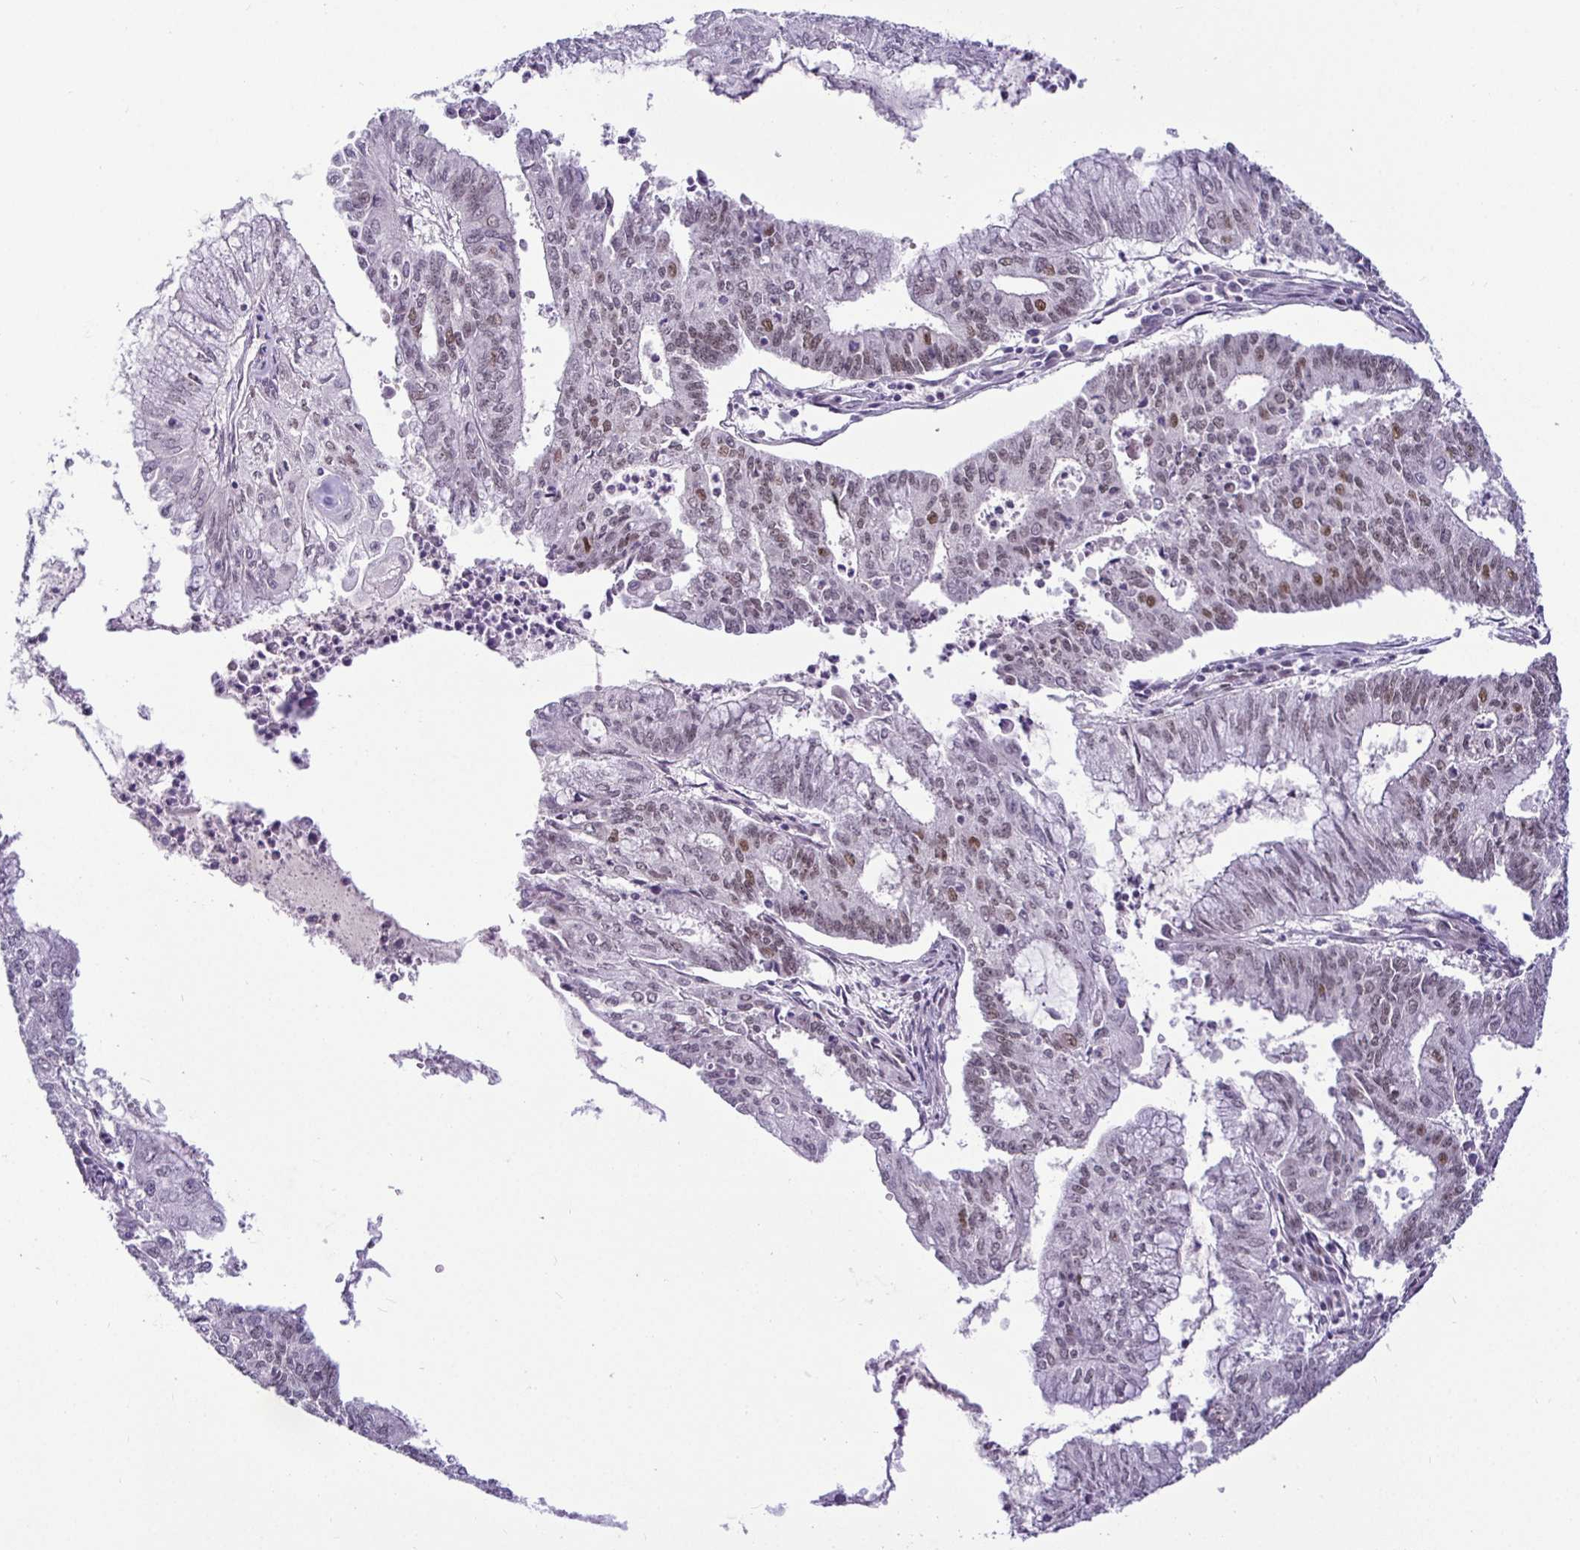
{"staining": {"intensity": "moderate", "quantity": "25%-75%", "location": "nuclear"}, "tissue": "endometrial cancer", "cell_type": "Tumor cells", "image_type": "cancer", "snomed": [{"axis": "morphology", "description": "Adenocarcinoma, NOS"}, {"axis": "topography", "description": "Endometrium"}], "caption": "Tumor cells exhibit moderate nuclear positivity in approximately 25%-75% of cells in endometrial cancer.", "gene": "NUP188", "patient": {"sex": "female", "age": 61}}